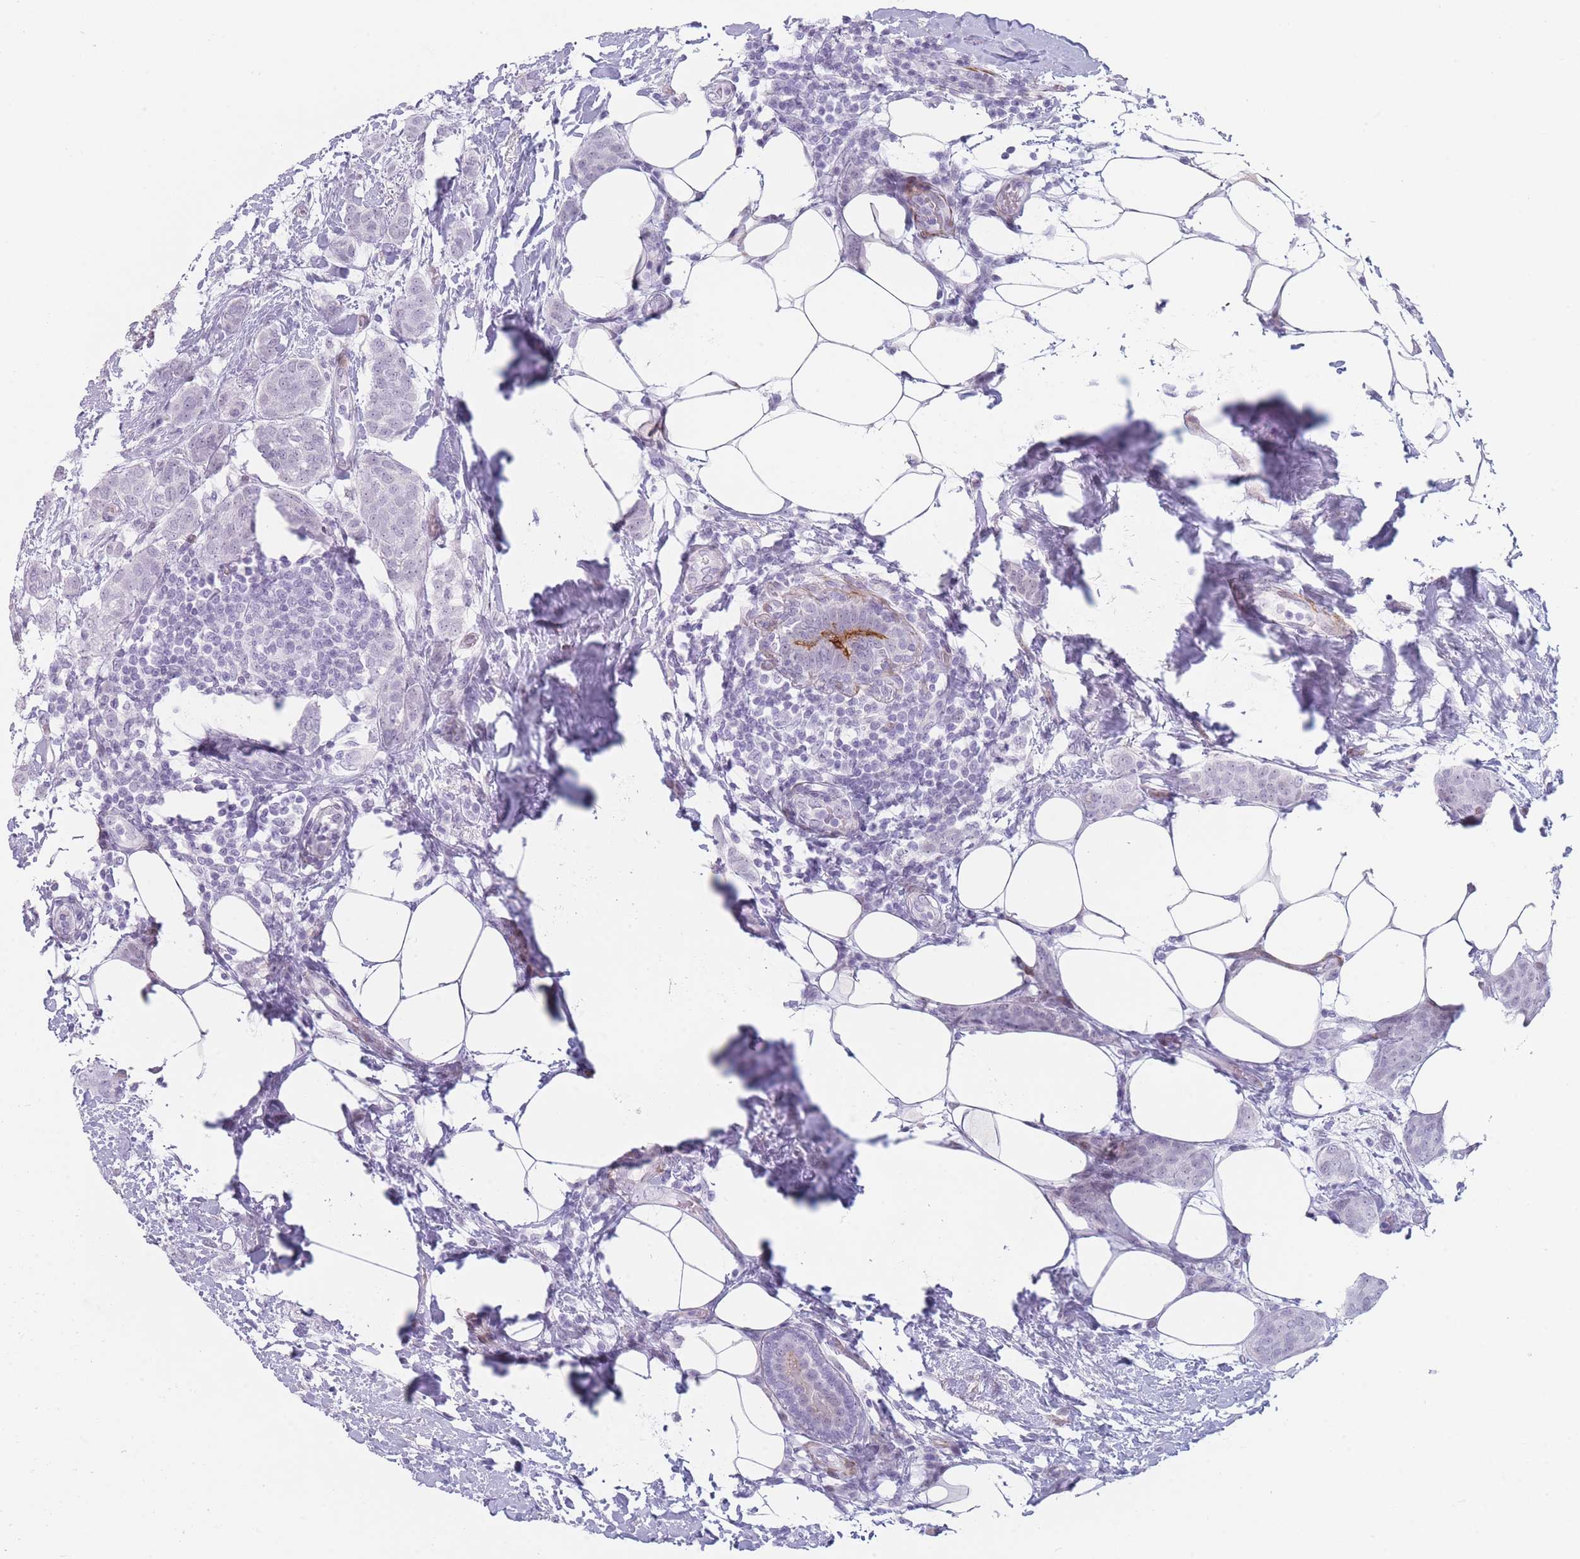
{"staining": {"intensity": "negative", "quantity": "none", "location": "none"}, "tissue": "breast cancer", "cell_type": "Tumor cells", "image_type": "cancer", "snomed": [{"axis": "morphology", "description": "Duct carcinoma"}, {"axis": "topography", "description": "Breast"}], "caption": "IHC image of human breast cancer (infiltrating ductal carcinoma) stained for a protein (brown), which exhibits no expression in tumor cells.", "gene": "IFNA6", "patient": {"sex": "female", "age": 72}}